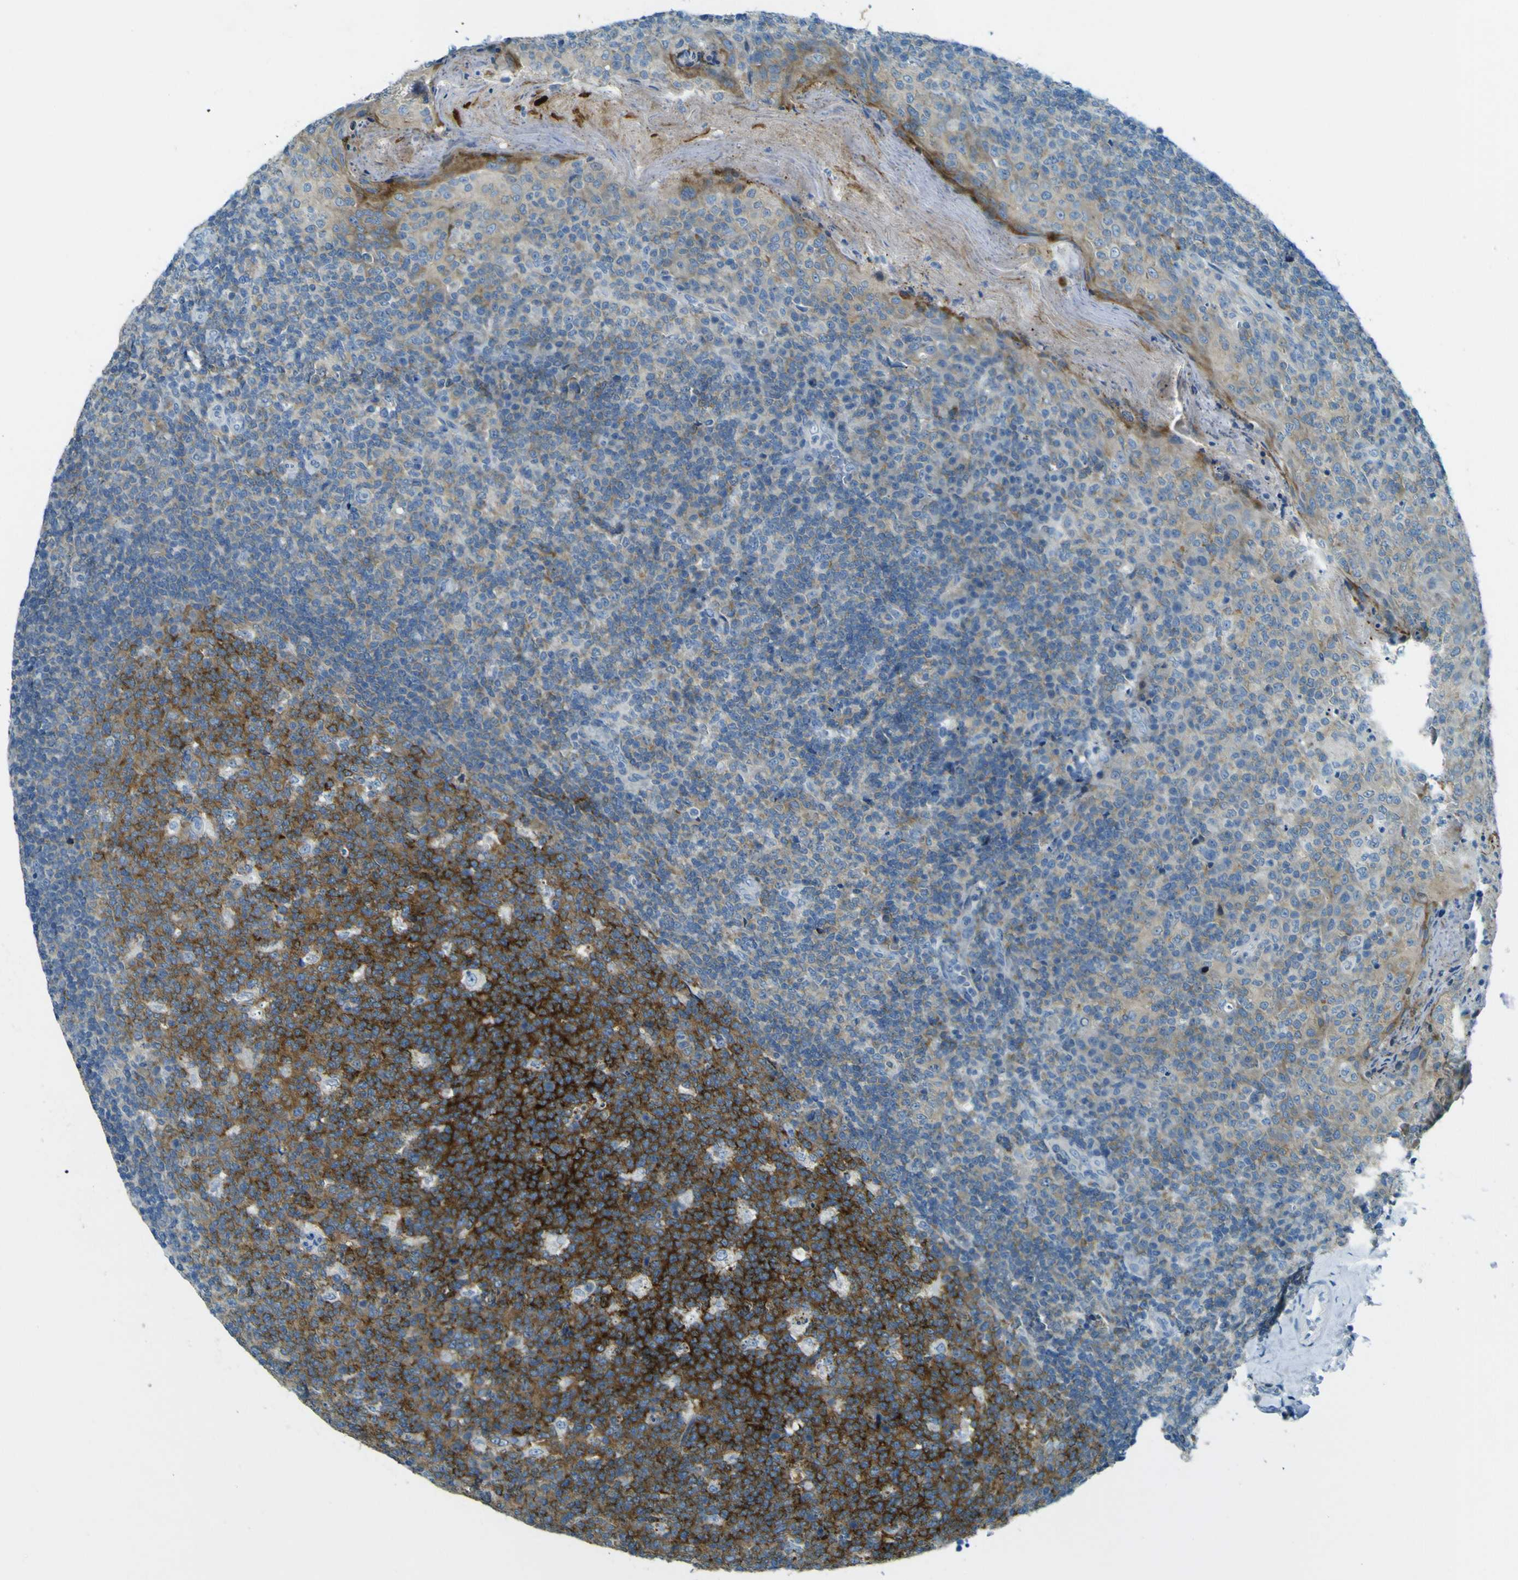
{"staining": {"intensity": "strong", "quantity": "25%-75%", "location": "cytoplasmic/membranous"}, "tissue": "tonsil", "cell_type": "Germinal center cells", "image_type": "normal", "snomed": [{"axis": "morphology", "description": "Normal tissue, NOS"}, {"axis": "topography", "description": "Tonsil"}], "caption": "Tonsil stained with DAB immunohistochemistry exhibits high levels of strong cytoplasmic/membranous positivity in about 25%-75% of germinal center cells. (Brightfield microscopy of DAB IHC at high magnification).", "gene": "SORCS1", "patient": {"sex": "male", "age": 17}}